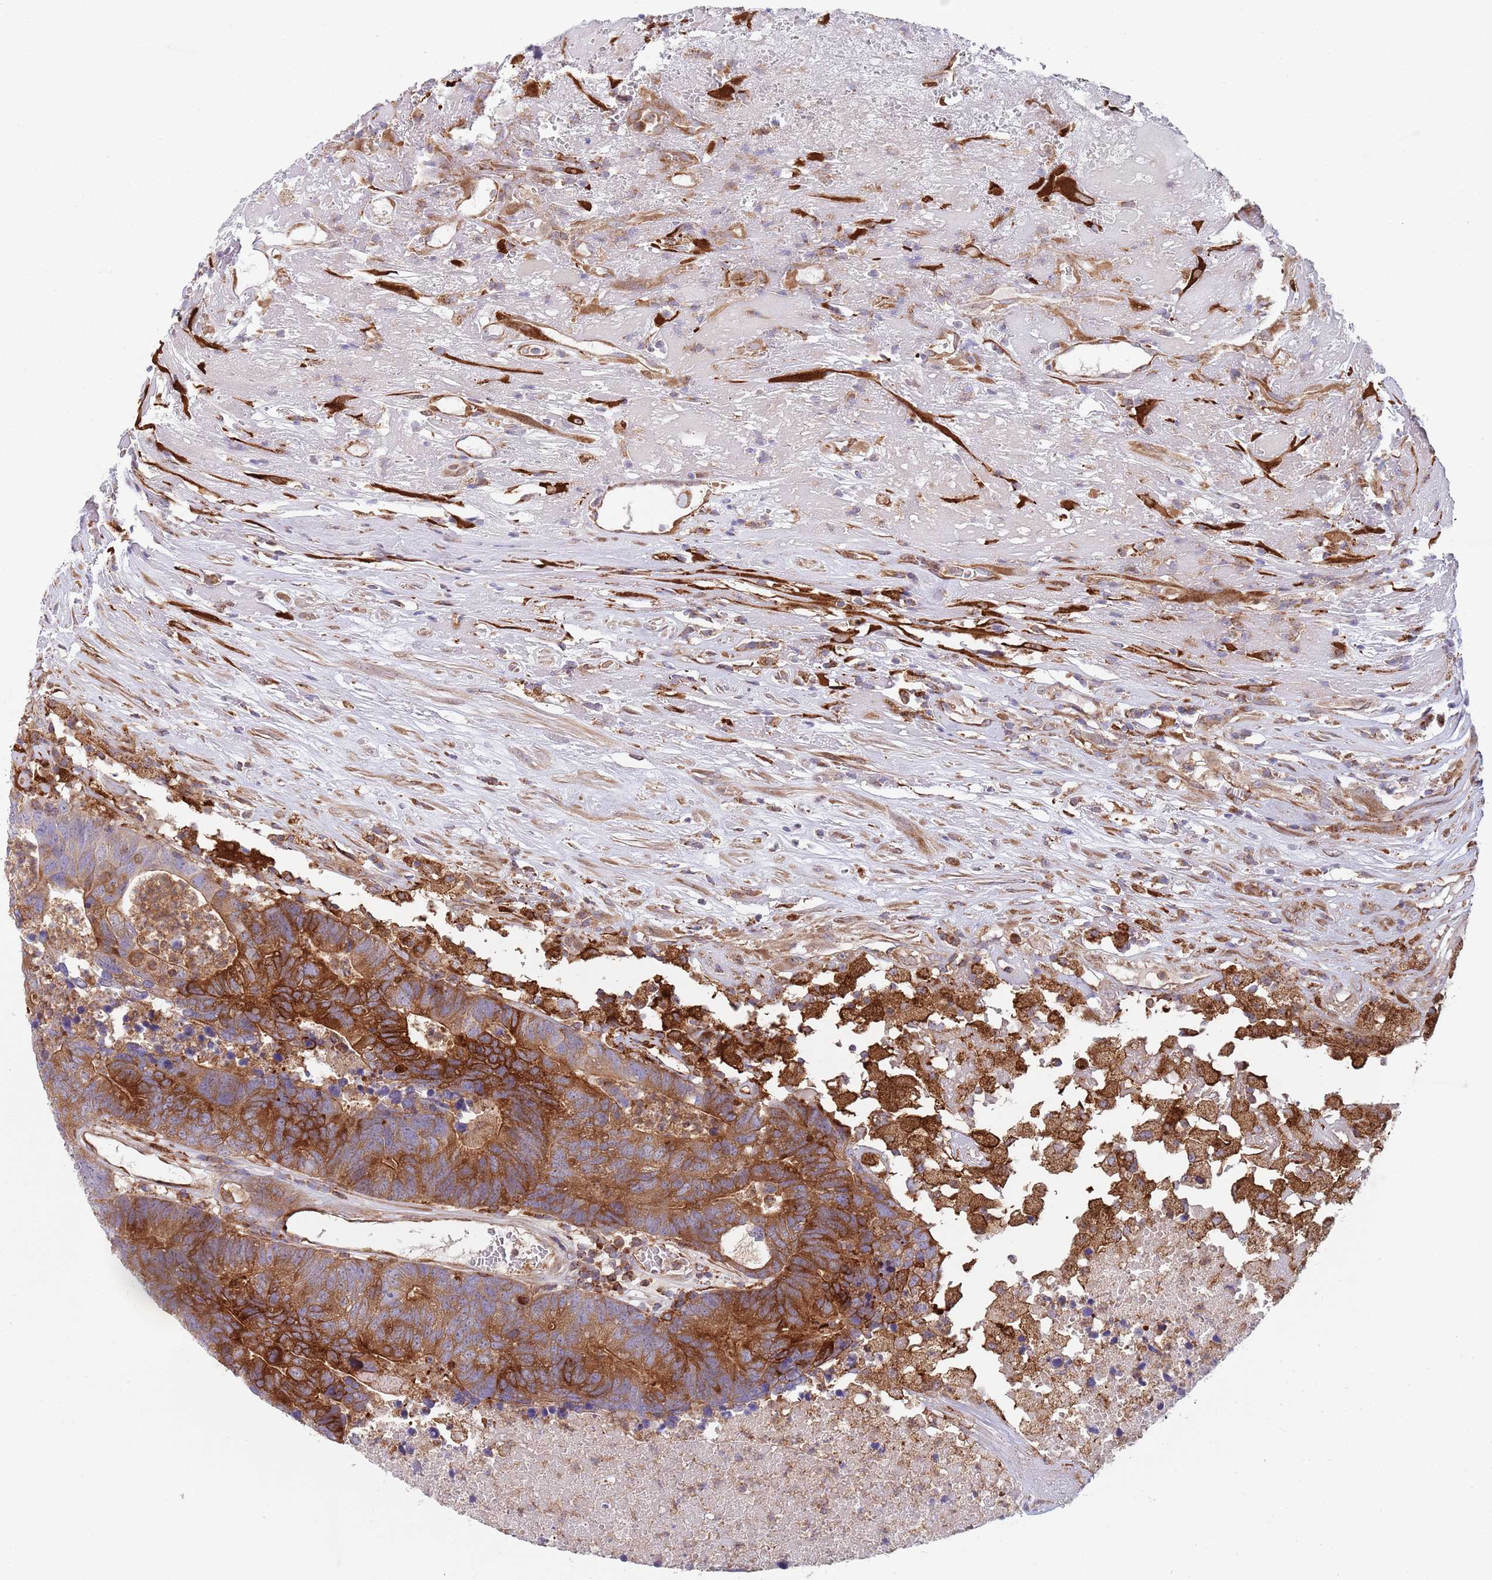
{"staining": {"intensity": "strong", "quantity": "25%-75%", "location": "cytoplasmic/membranous"}, "tissue": "colorectal cancer", "cell_type": "Tumor cells", "image_type": "cancer", "snomed": [{"axis": "morphology", "description": "Adenocarcinoma, NOS"}, {"axis": "topography", "description": "Colon"}], "caption": "Adenocarcinoma (colorectal) stained with IHC exhibits strong cytoplasmic/membranous expression in about 25%-75% of tumor cells.", "gene": "ZMYM5", "patient": {"sex": "female", "age": 48}}